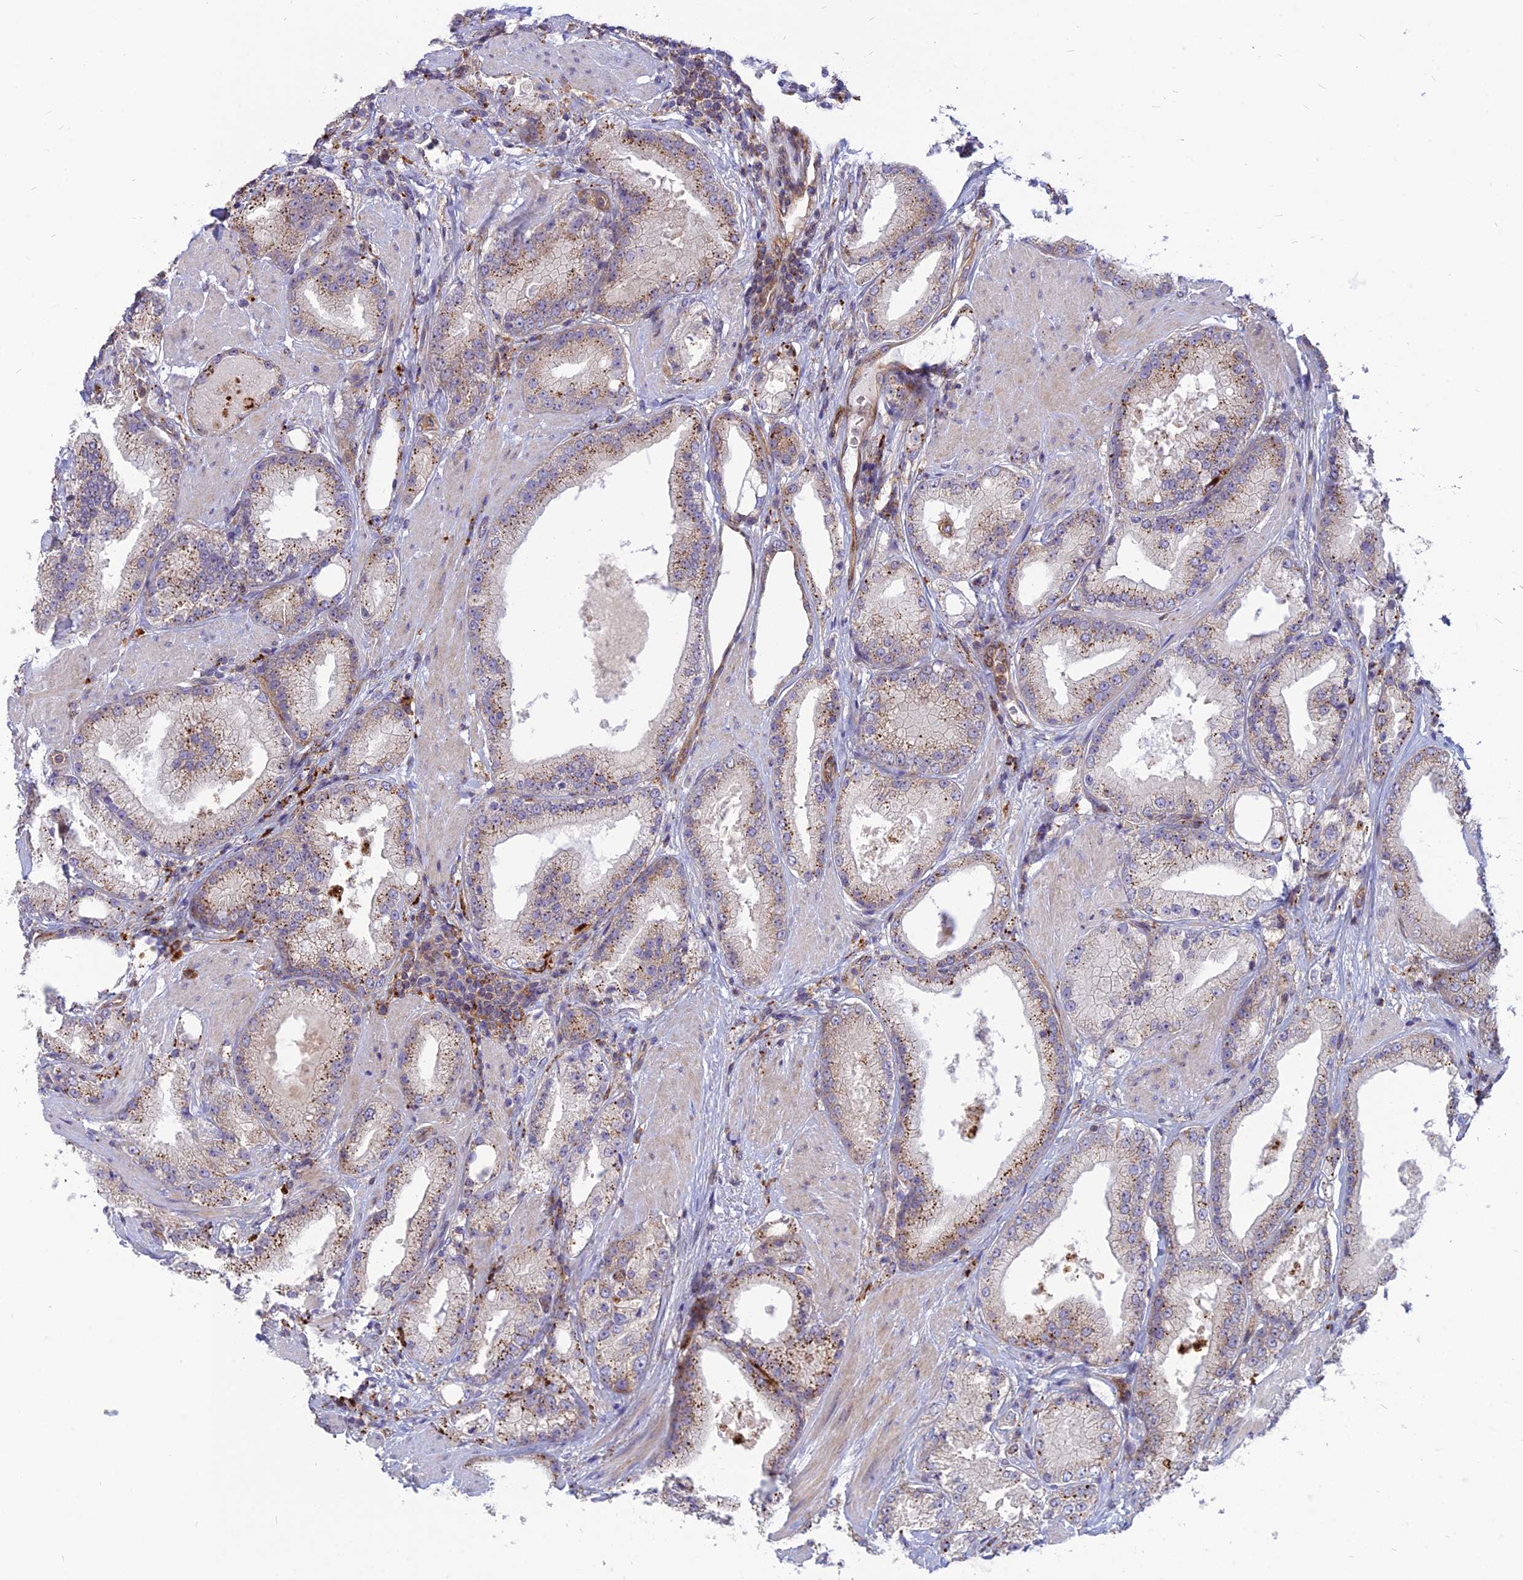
{"staining": {"intensity": "moderate", "quantity": "25%-75%", "location": "cytoplasmic/membranous"}, "tissue": "prostate cancer", "cell_type": "Tumor cells", "image_type": "cancer", "snomed": [{"axis": "morphology", "description": "Adenocarcinoma, Low grade"}, {"axis": "topography", "description": "Prostate"}], "caption": "Human prostate cancer (low-grade adenocarcinoma) stained with a brown dye displays moderate cytoplasmic/membranous positive staining in about 25%-75% of tumor cells.", "gene": "PHKA2", "patient": {"sex": "male", "age": 67}}